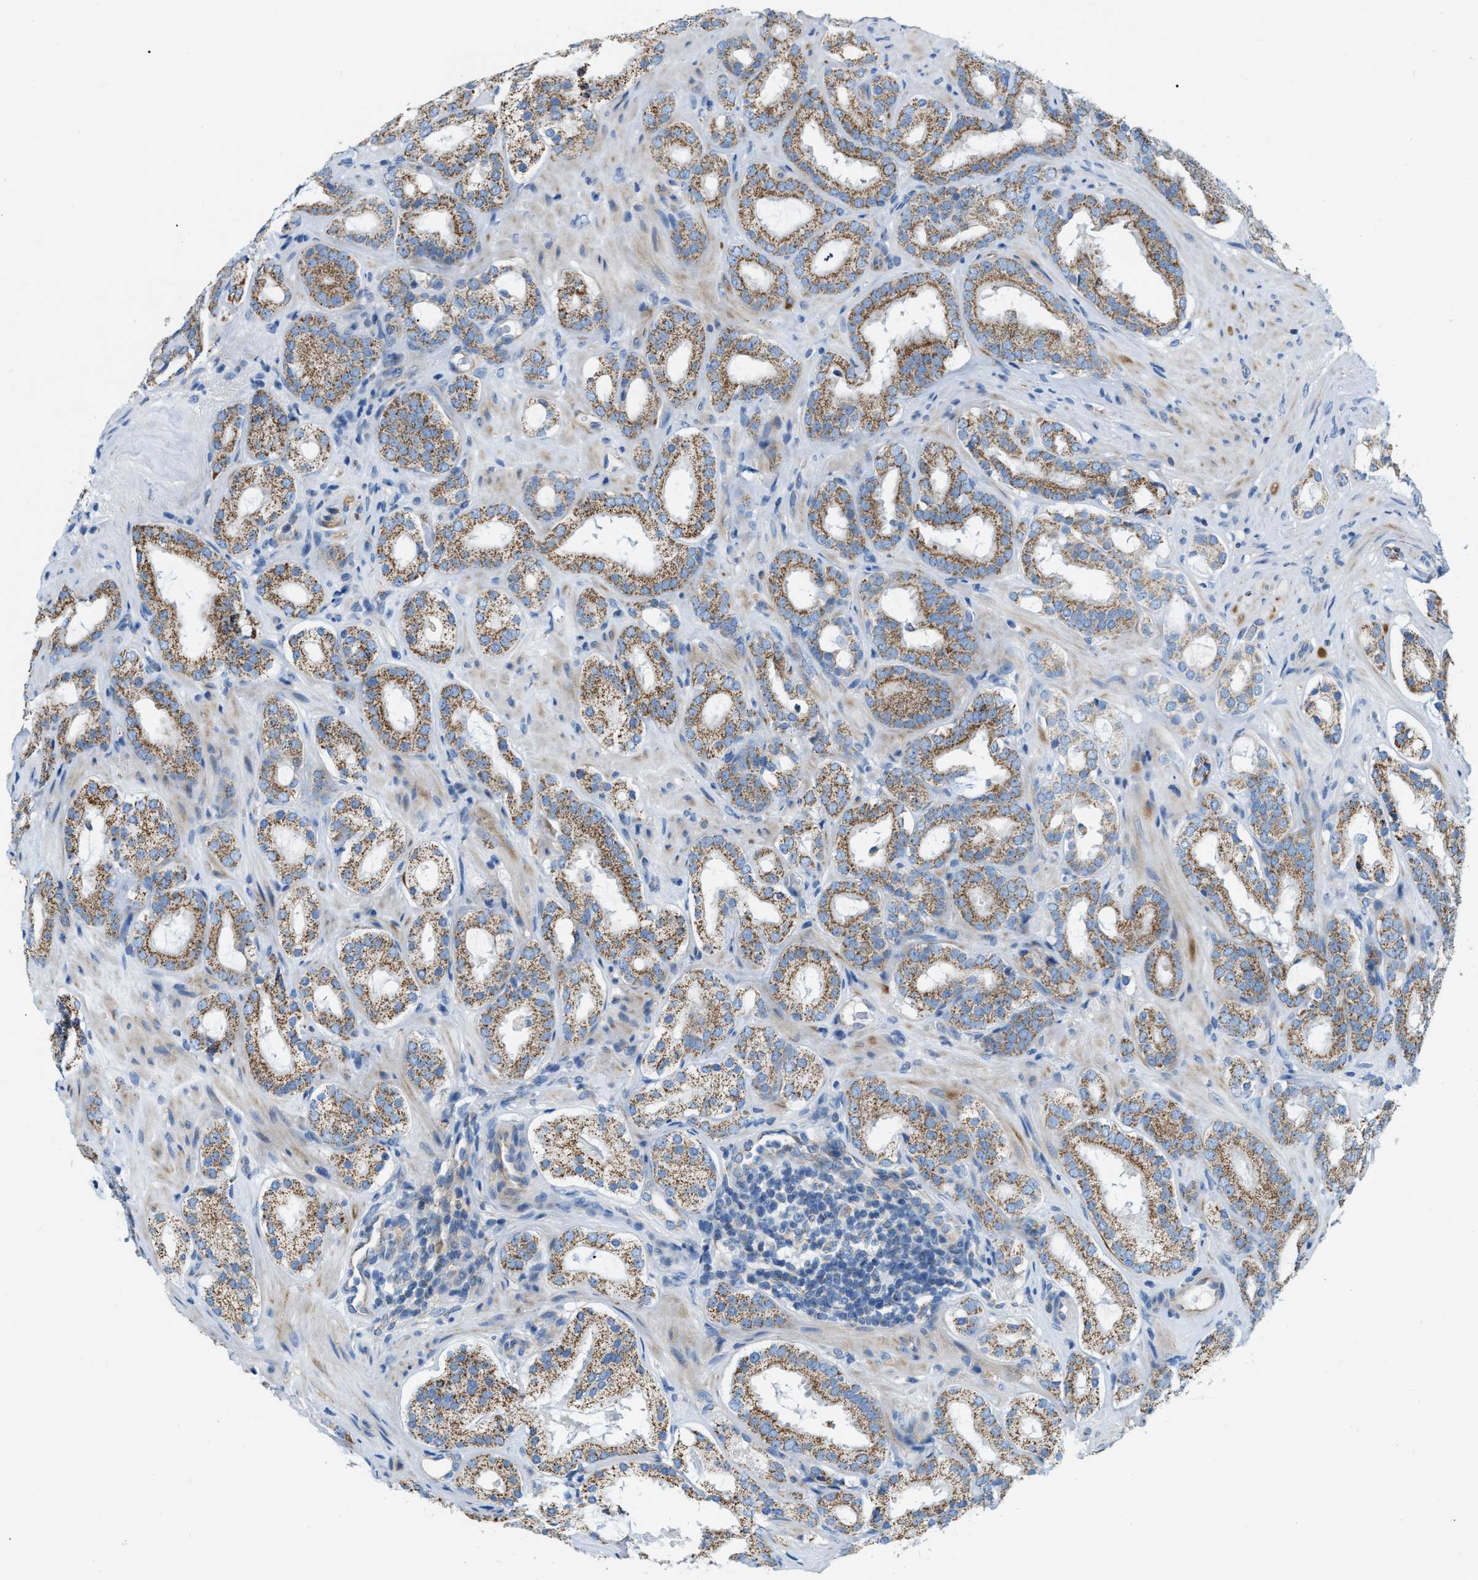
{"staining": {"intensity": "moderate", "quantity": ">75%", "location": "cytoplasmic/membranous"}, "tissue": "prostate cancer", "cell_type": "Tumor cells", "image_type": "cancer", "snomed": [{"axis": "morphology", "description": "Adenocarcinoma, Low grade"}, {"axis": "topography", "description": "Prostate"}], "caption": "Immunohistochemical staining of adenocarcinoma (low-grade) (prostate) shows moderate cytoplasmic/membranous protein staining in approximately >75% of tumor cells. The staining was performed using DAB, with brown indicating positive protein expression. Nuclei are stained blue with hematoxylin.", "gene": "JADE1", "patient": {"sex": "male", "age": 69}}